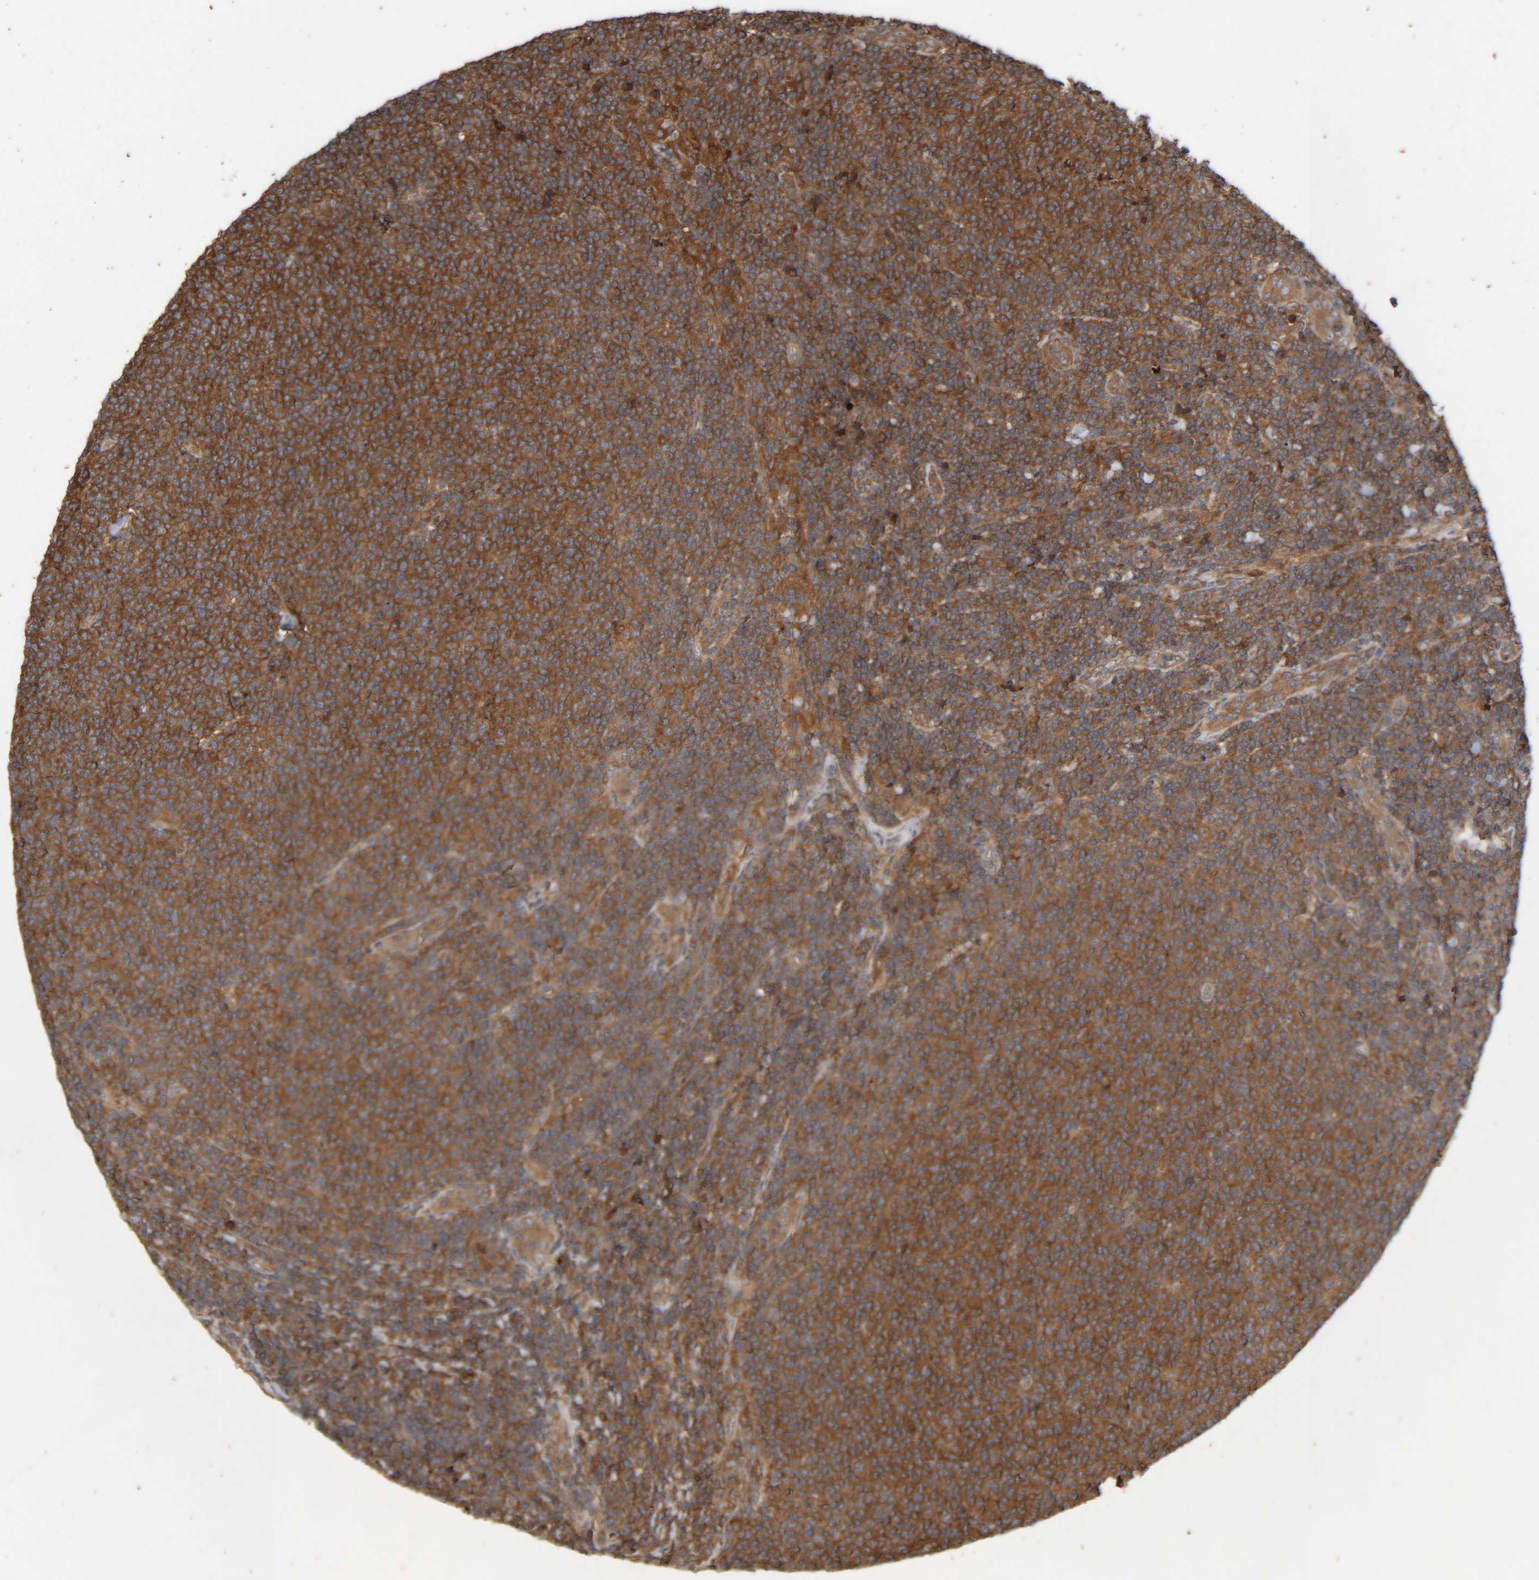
{"staining": {"intensity": "strong", "quantity": "25%-75%", "location": "cytoplasmic/membranous"}, "tissue": "lymphoma", "cell_type": "Tumor cells", "image_type": "cancer", "snomed": [{"axis": "morphology", "description": "Malignant lymphoma, non-Hodgkin's type, Low grade"}, {"axis": "topography", "description": "Lymph node"}], "caption": "Immunohistochemistry (IHC) staining of malignant lymphoma, non-Hodgkin's type (low-grade), which exhibits high levels of strong cytoplasmic/membranous positivity in about 25%-75% of tumor cells indicating strong cytoplasmic/membranous protein expression. The staining was performed using DAB (brown) for protein detection and nuclei were counterstained in hematoxylin (blue).", "gene": "CCDC57", "patient": {"sex": "male", "age": 66}}